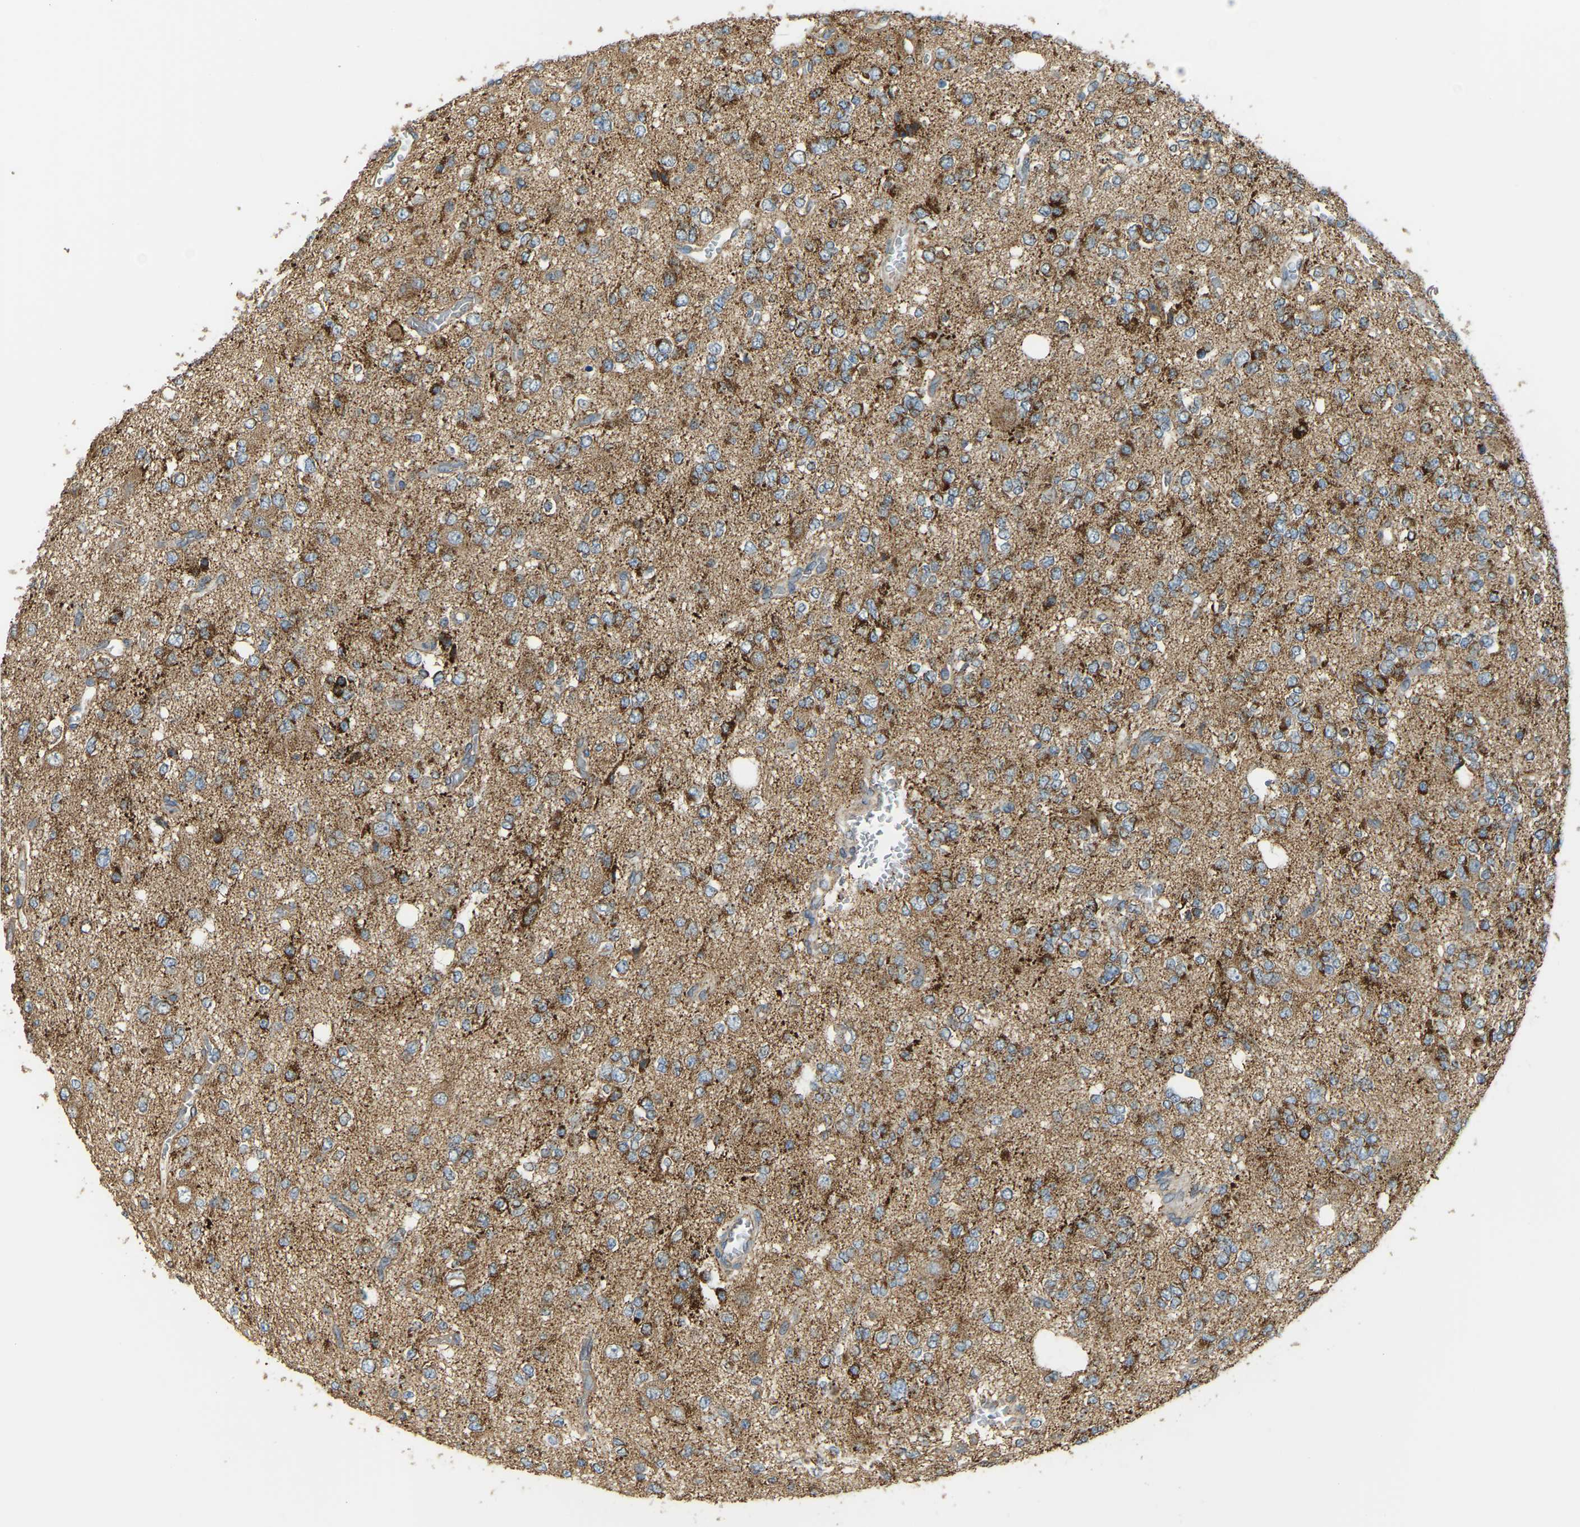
{"staining": {"intensity": "moderate", "quantity": ">75%", "location": "cytoplasmic/membranous"}, "tissue": "glioma", "cell_type": "Tumor cells", "image_type": "cancer", "snomed": [{"axis": "morphology", "description": "Glioma, malignant, Low grade"}, {"axis": "topography", "description": "Brain"}], "caption": "IHC micrograph of low-grade glioma (malignant) stained for a protein (brown), which reveals medium levels of moderate cytoplasmic/membranous staining in about >75% of tumor cells.", "gene": "PSMD7", "patient": {"sex": "male", "age": 38}}